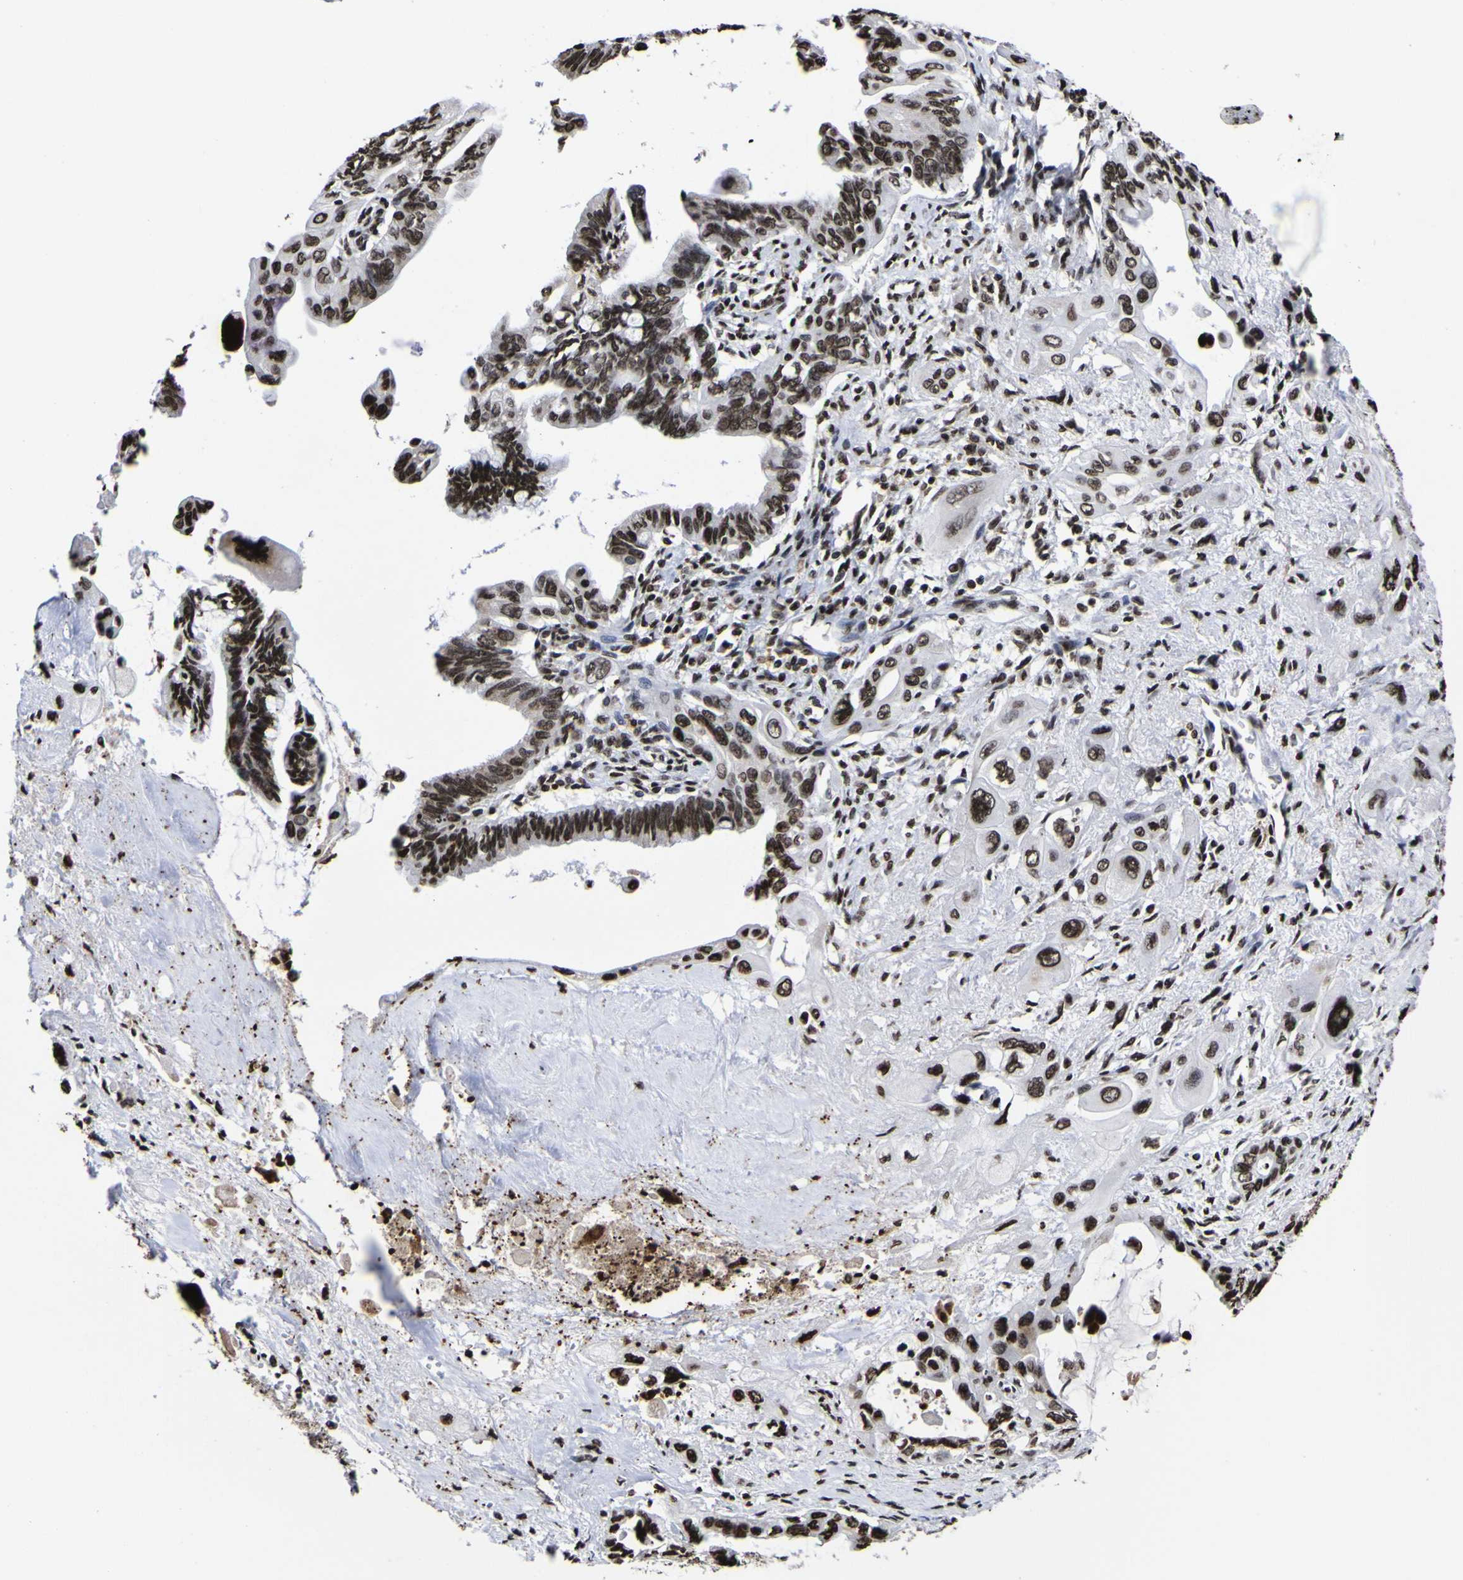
{"staining": {"intensity": "strong", "quantity": ">75%", "location": "nuclear"}, "tissue": "pancreatic cancer", "cell_type": "Tumor cells", "image_type": "cancer", "snomed": [{"axis": "morphology", "description": "Adenocarcinoma, NOS"}, {"axis": "topography", "description": "Pancreas"}], "caption": "Adenocarcinoma (pancreatic) was stained to show a protein in brown. There is high levels of strong nuclear expression in approximately >75% of tumor cells.", "gene": "PIAS1", "patient": {"sex": "male", "age": 73}}